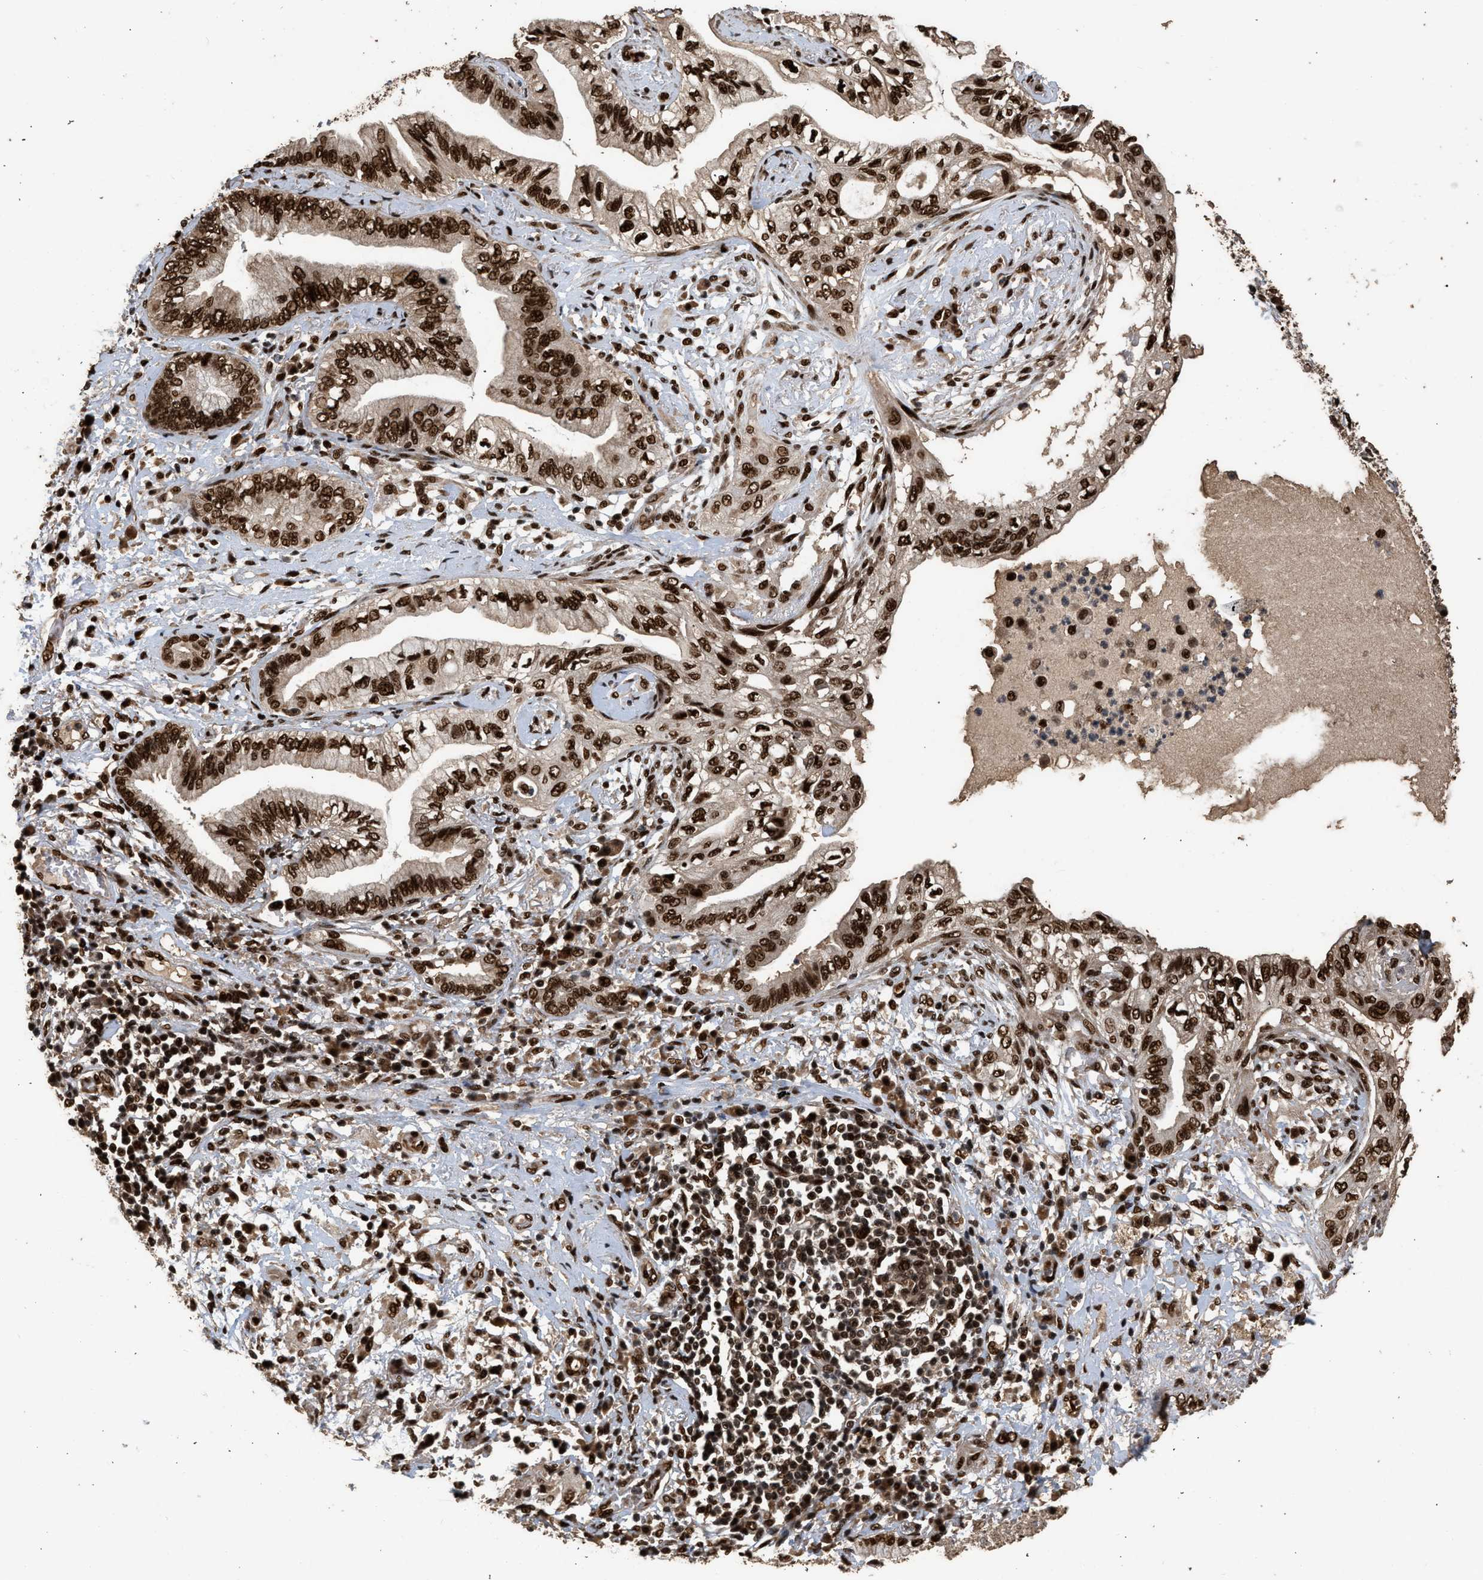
{"staining": {"intensity": "strong", "quantity": ">75%", "location": "nuclear"}, "tissue": "lung cancer", "cell_type": "Tumor cells", "image_type": "cancer", "snomed": [{"axis": "morphology", "description": "Normal tissue, NOS"}, {"axis": "morphology", "description": "Adenocarcinoma, NOS"}, {"axis": "topography", "description": "Bronchus"}, {"axis": "topography", "description": "Lung"}], "caption": "This is an image of IHC staining of lung cancer, which shows strong positivity in the nuclear of tumor cells.", "gene": "PPP4R3B", "patient": {"sex": "female", "age": 70}}